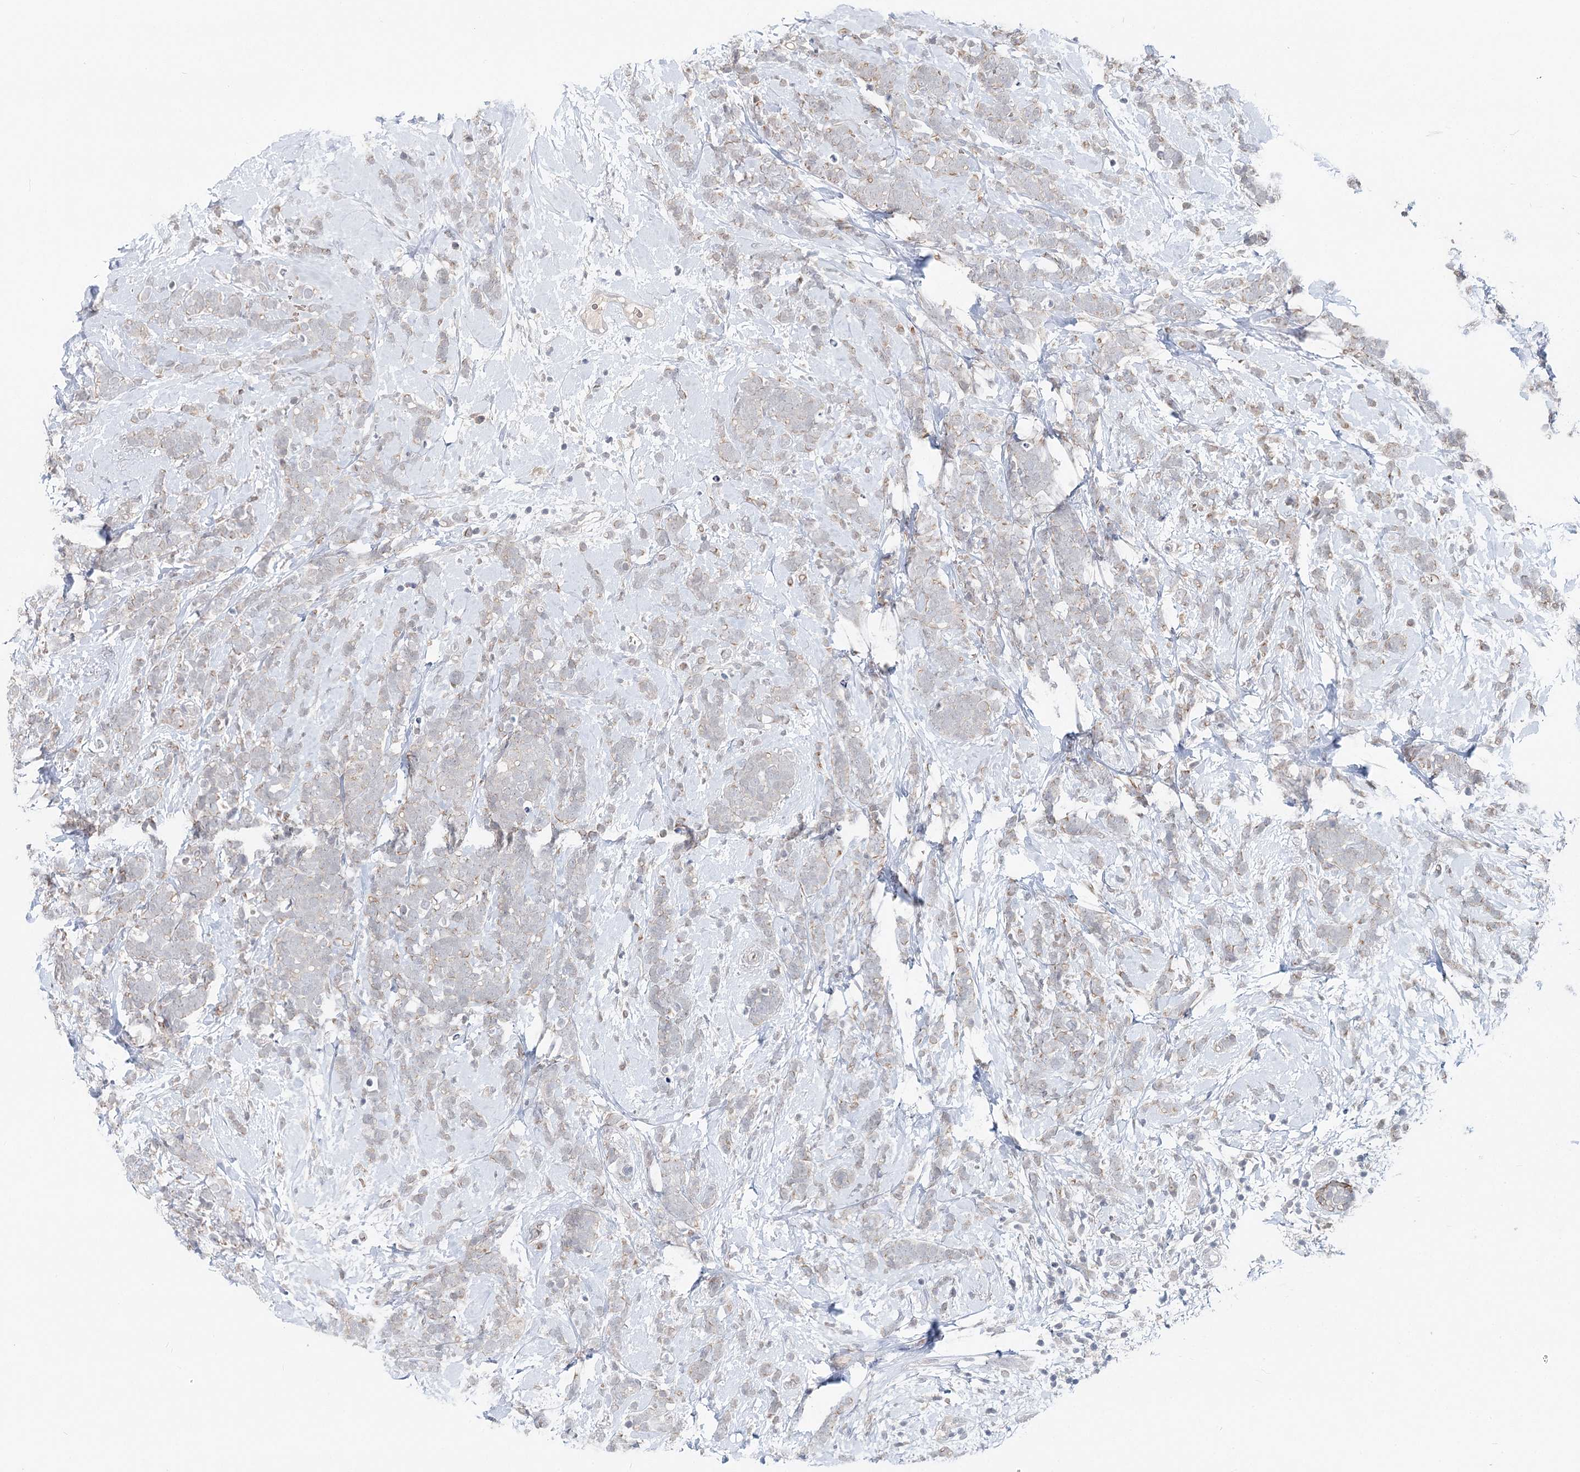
{"staining": {"intensity": "negative", "quantity": "none", "location": "none"}, "tissue": "breast cancer", "cell_type": "Tumor cells", "image_type": "cancer", "snomed": [{"axis": "morphology", "description": "Lobular carcinoma"}, {"axis": "topography", "description": "Breast"}], "caption": "A micrograph of human breast cancer is negative for staining in tumor cells.", "gene": "FBXO7", "patient": {"sex": "female", "age": 58}}